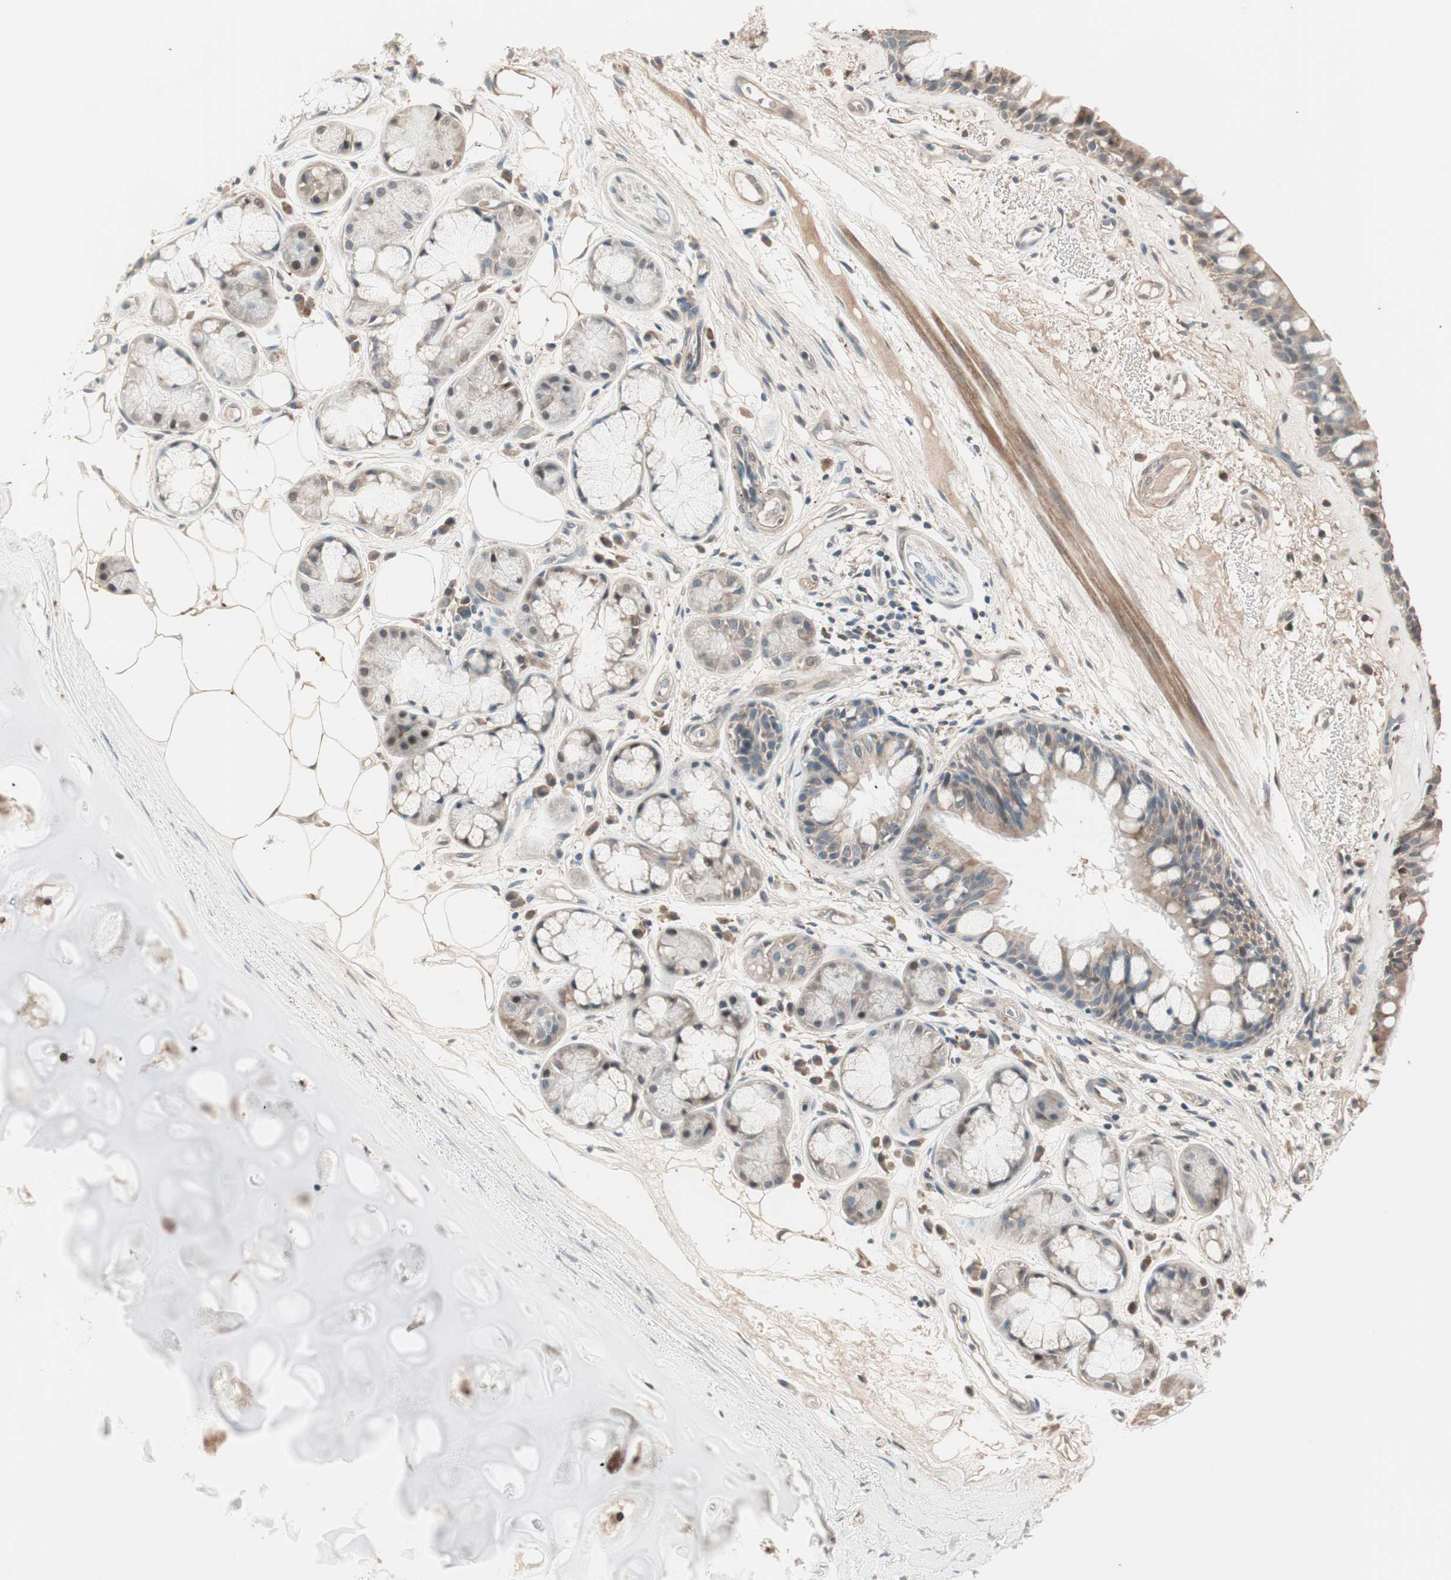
{"staining": {"intensity": "moderate", "quantity": ">75%", "location": "cytoplasmic/membranous"}, "tissue": "bronchus", "cell_type": "Respiratory epithelial cells", "image_type": "normal", "snomed": [{"axis": "morphology", "description": "Normal tissue, NOS"}, {"axis": "topography", "description": "Bronchus"}], "caption": "This photomicrograph exhibits IHC staining of normal bronchus, with medium moderate cytoplasmic/membranous expression in about >75% of respiratory epithelial cells.", "gene": "NFRKB", "patient": {"sex": "male", "age": 66}}